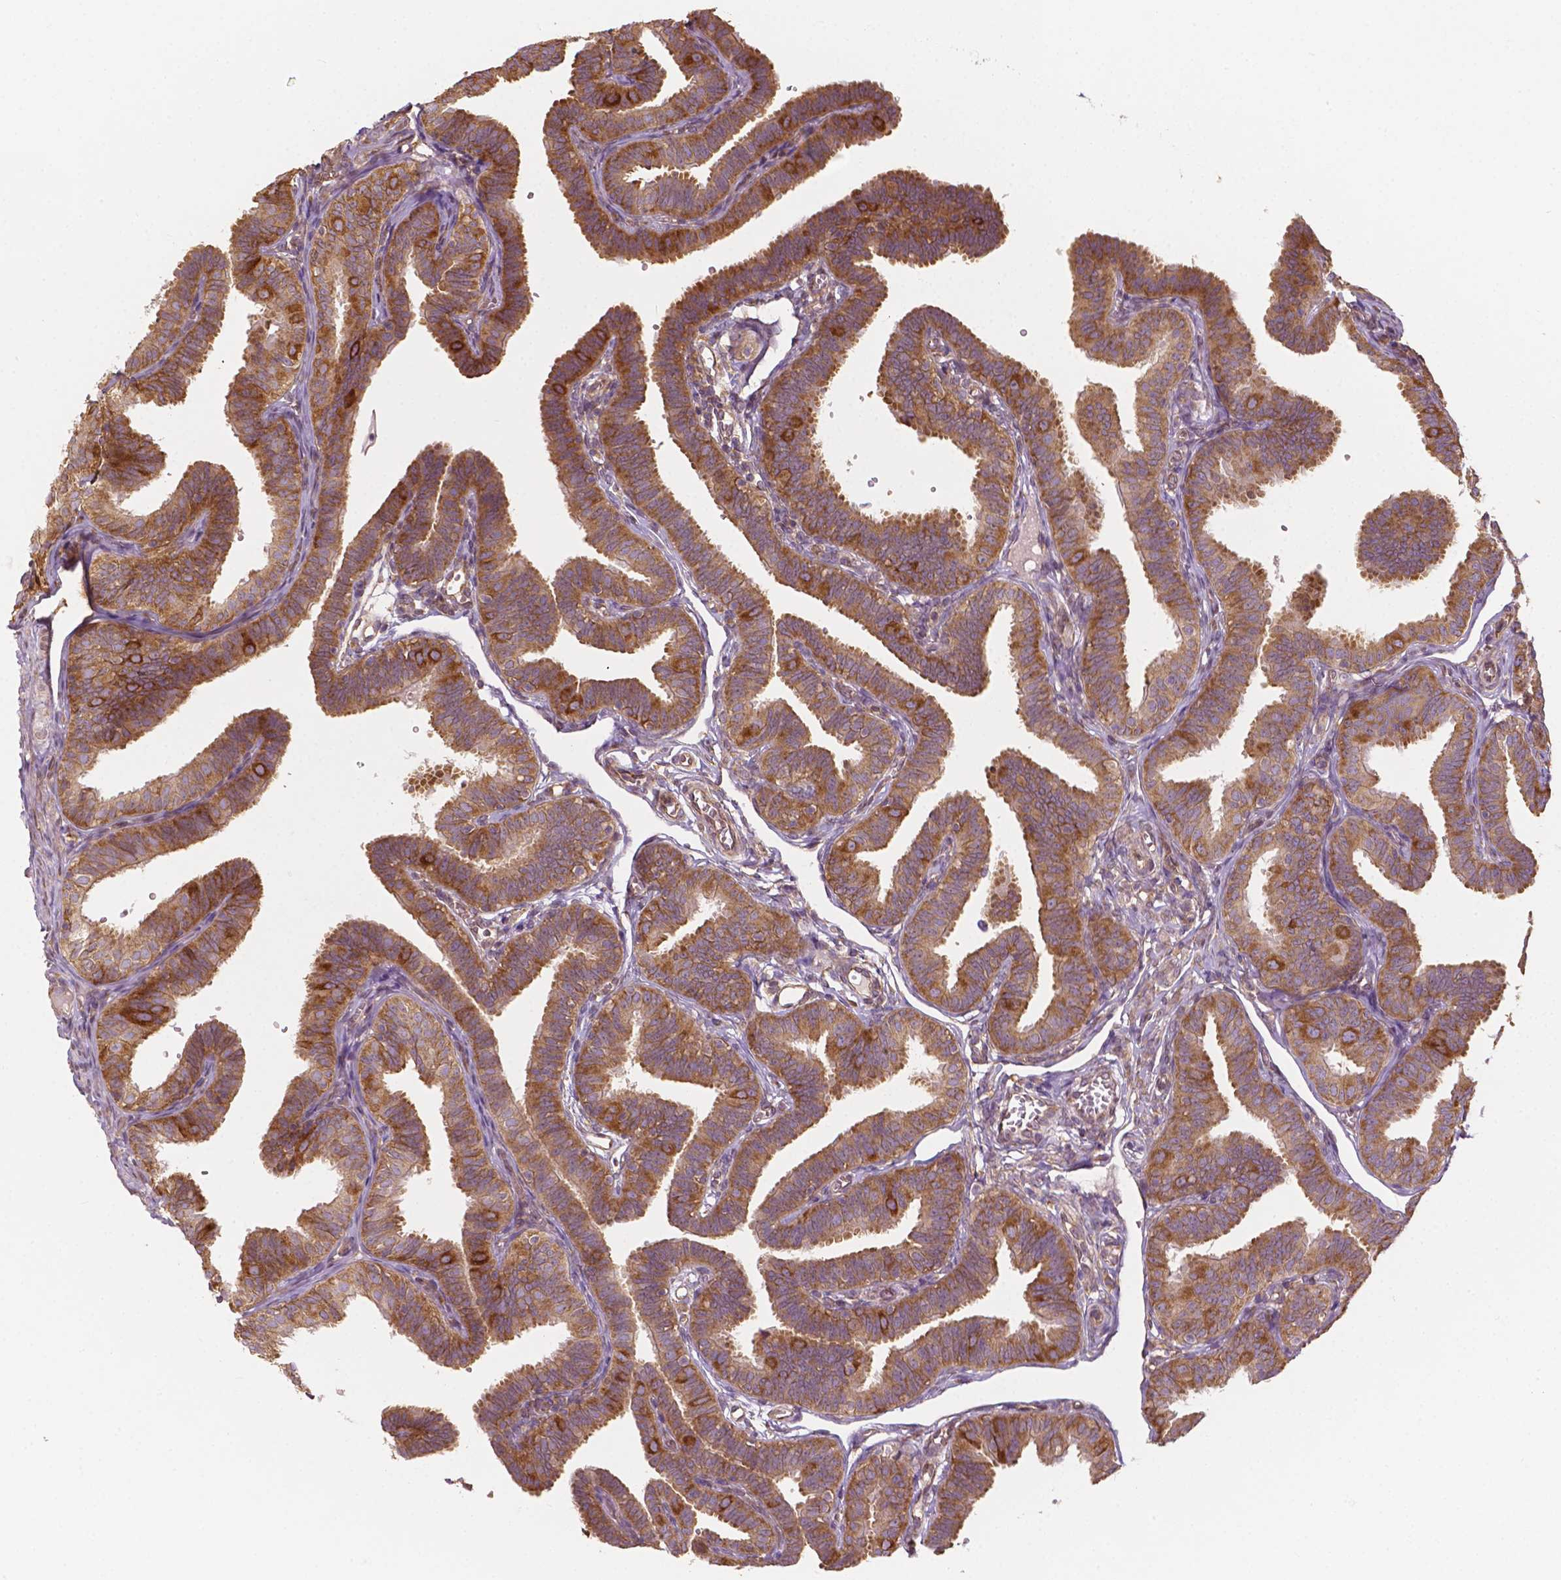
{"staining": {"intensity": "moderate", "quantity": ">75%", "location": "cytoplasmic/membranous"}, "tissue": "fallopian tube", "cell_type": "Glandular cells", "image_type": "normal", "snomed": [{"axis": "morphology", "description": "Normal tissue, NOS"}, {"axis": "topography", "description": "Fallopian tube"}], "caption": "High-power microscopy captured an immunohistochemistry micrograph of benign fallopian tube, revealing moderate cytoplasmic/membranous expression in about >75% of glandular cells.", "gene": "G3BP1", "patient": {"sex": "female", "age": 25}}